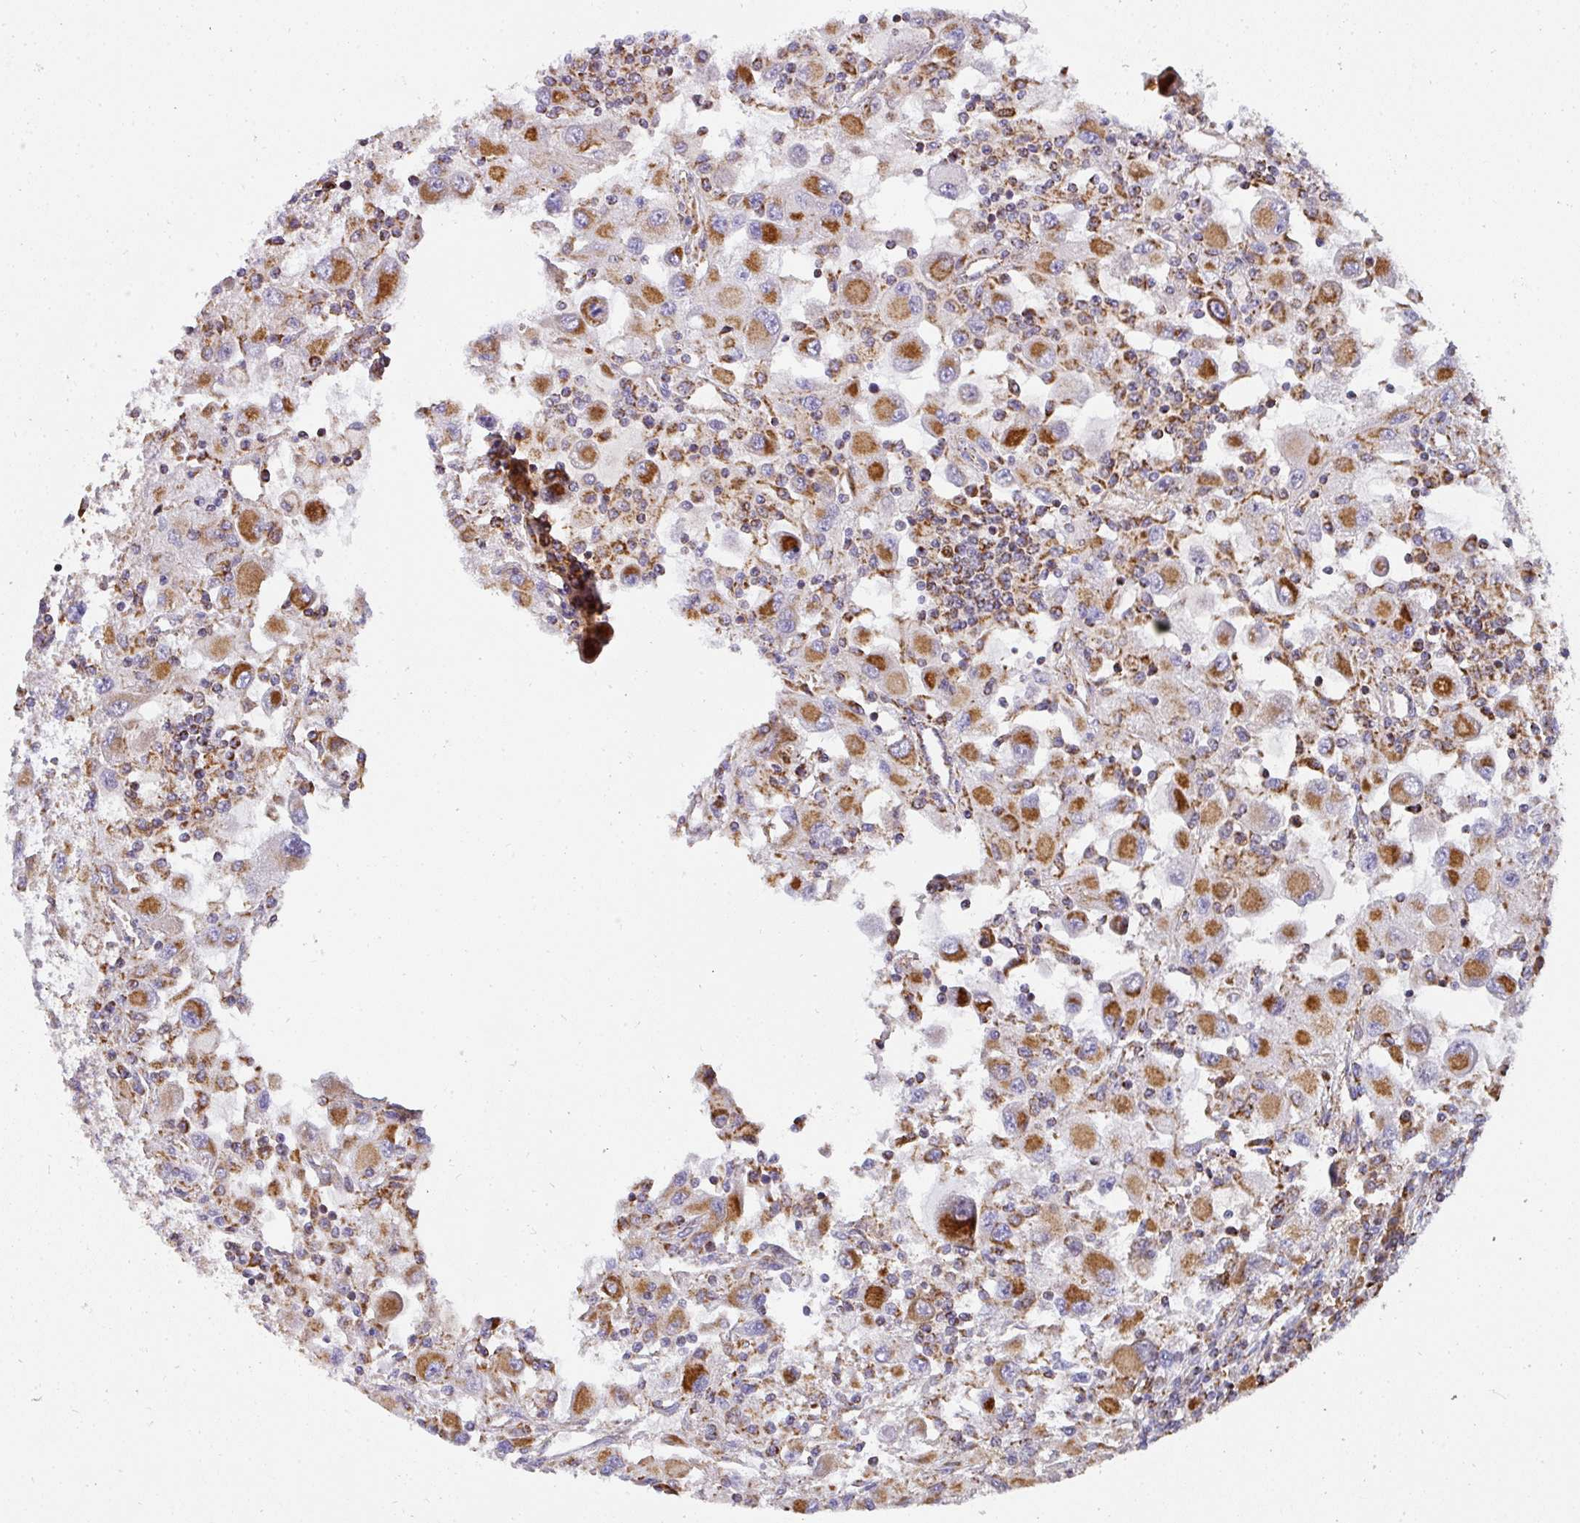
{"staining": {"intensity": "strong", "quantity": ">75%", "location": "cytoplasmic/membranous"}, "tissue": "renal cancer", "cell_type": "Tumor cells", "image_type": "cancer", "snomed": [{"axis": "morphology", "description": "Adenocarcinoma, NOS"}, {"axis": "topography", "description": "Kidney"}], "caption": "Tumor cells show high levels of strong cytoplasmic/membranous staining in about >75% of cells in renal cancer.", "gene": "UQCRFS1", "patient": {"sex": "female", "age": 67}}